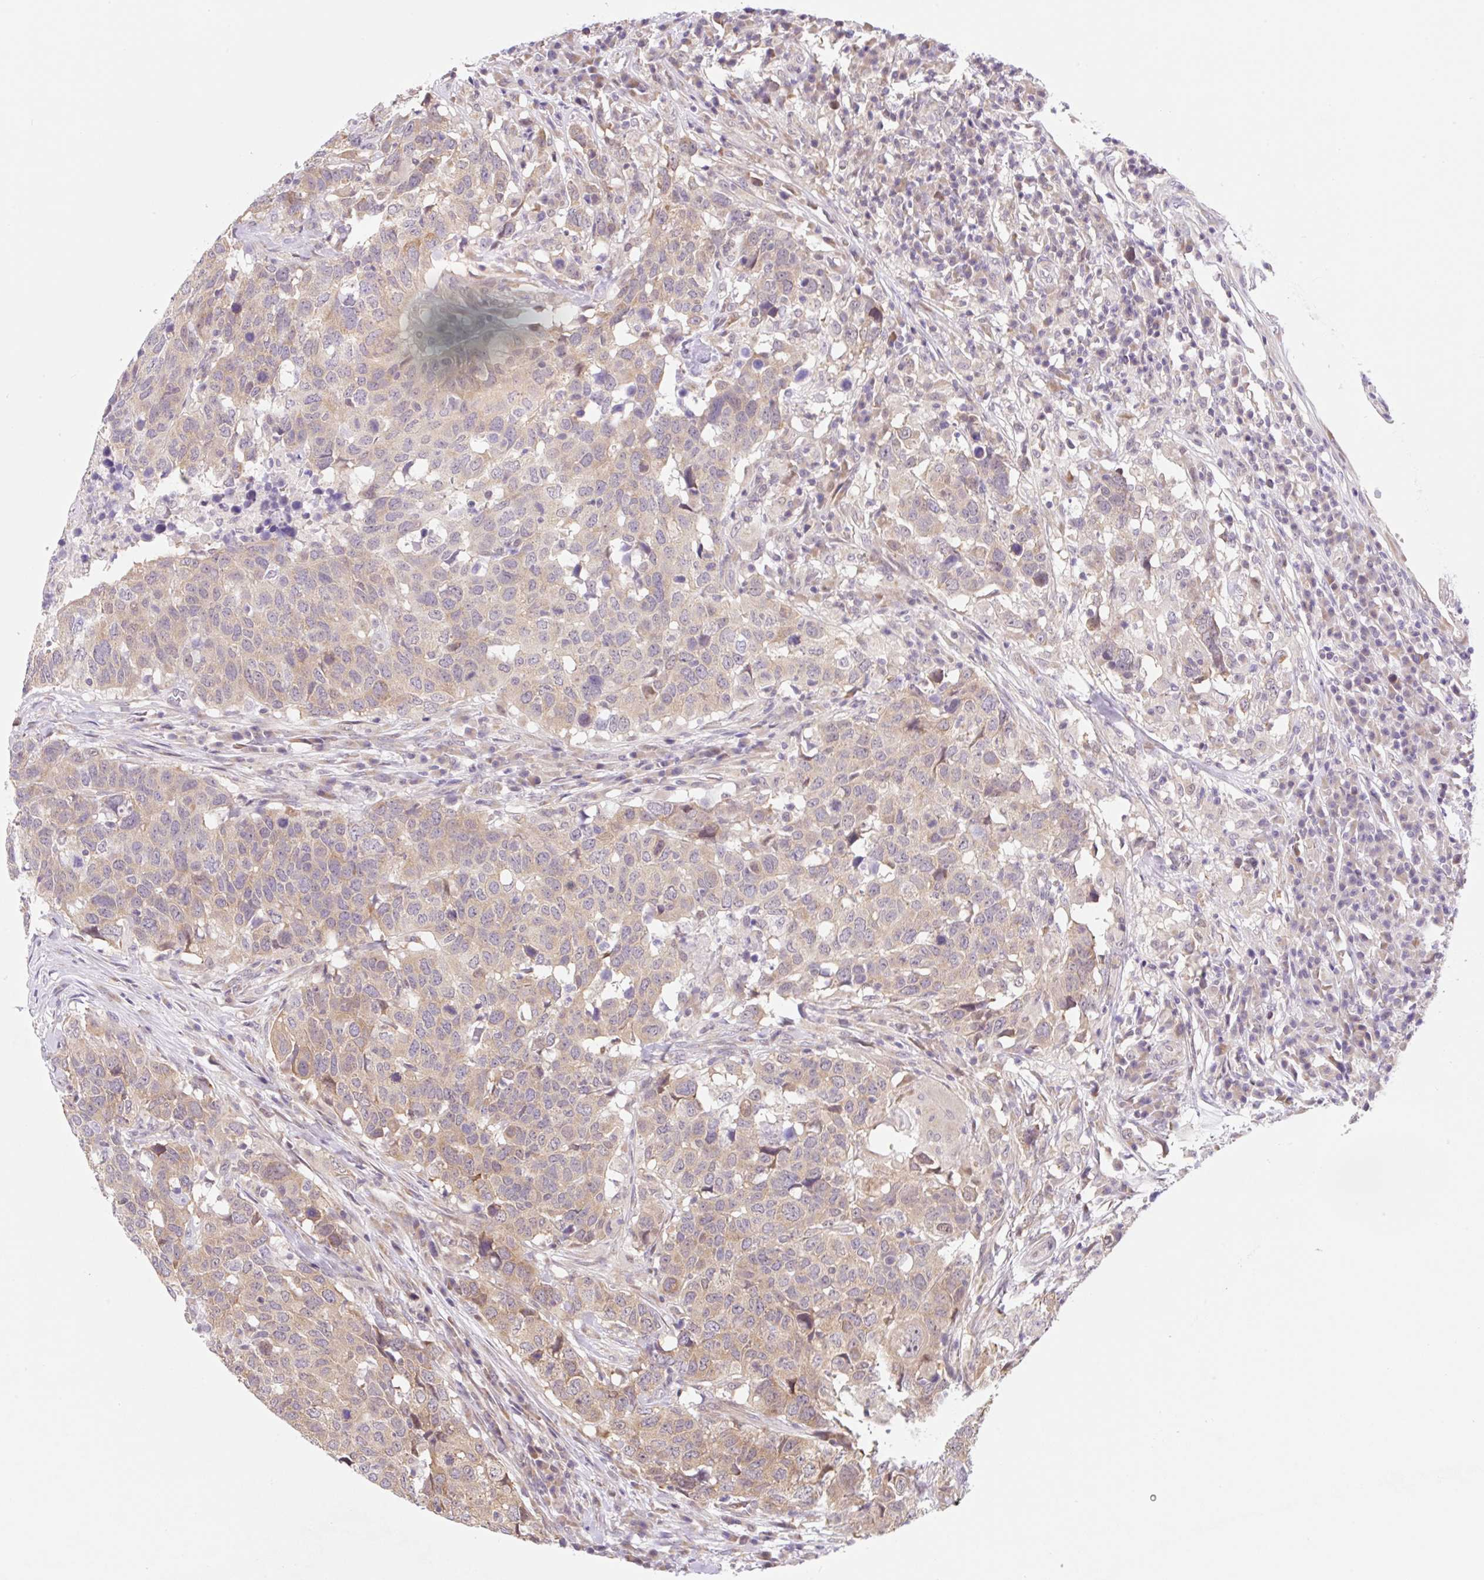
{"staining": {"intensity": "weak", "quantity": ">75%", "location": "cytoplasmic/membranous"}, "tissue": "head and neck cancer", "cell_type": "Tumor cells", "image_type": "cancer", "snomed": [{"axis": "morphology", "description": "Normal tissue, NOS"}, {"axis": "morphology", "description": "Squamous cell carcinoma, NOS"}, {"axis": "topography", "description": "Skeletal muscle"}, {"axis": "topography", "description": "Vascular tissue"}, {"axis": "topography", "description": "Peripheral nerve tissue"}, {"axis": "topography", "description": "Head-Neck"}], "caption": "Immunohistochemistry (IHC) photomicrograph of neoplastic tissue: human head and neck cancer (squamous cell carcinoma) stained using immunohistochemistry exhibits low levels of weak protein expression localized specifically in the cytoplasmic/membranous of tumor cells, appearing as a cytoplasmic/membranous brown color.", "gene": "TBPL2", "patient": {"sex": "male", "age": 66}}